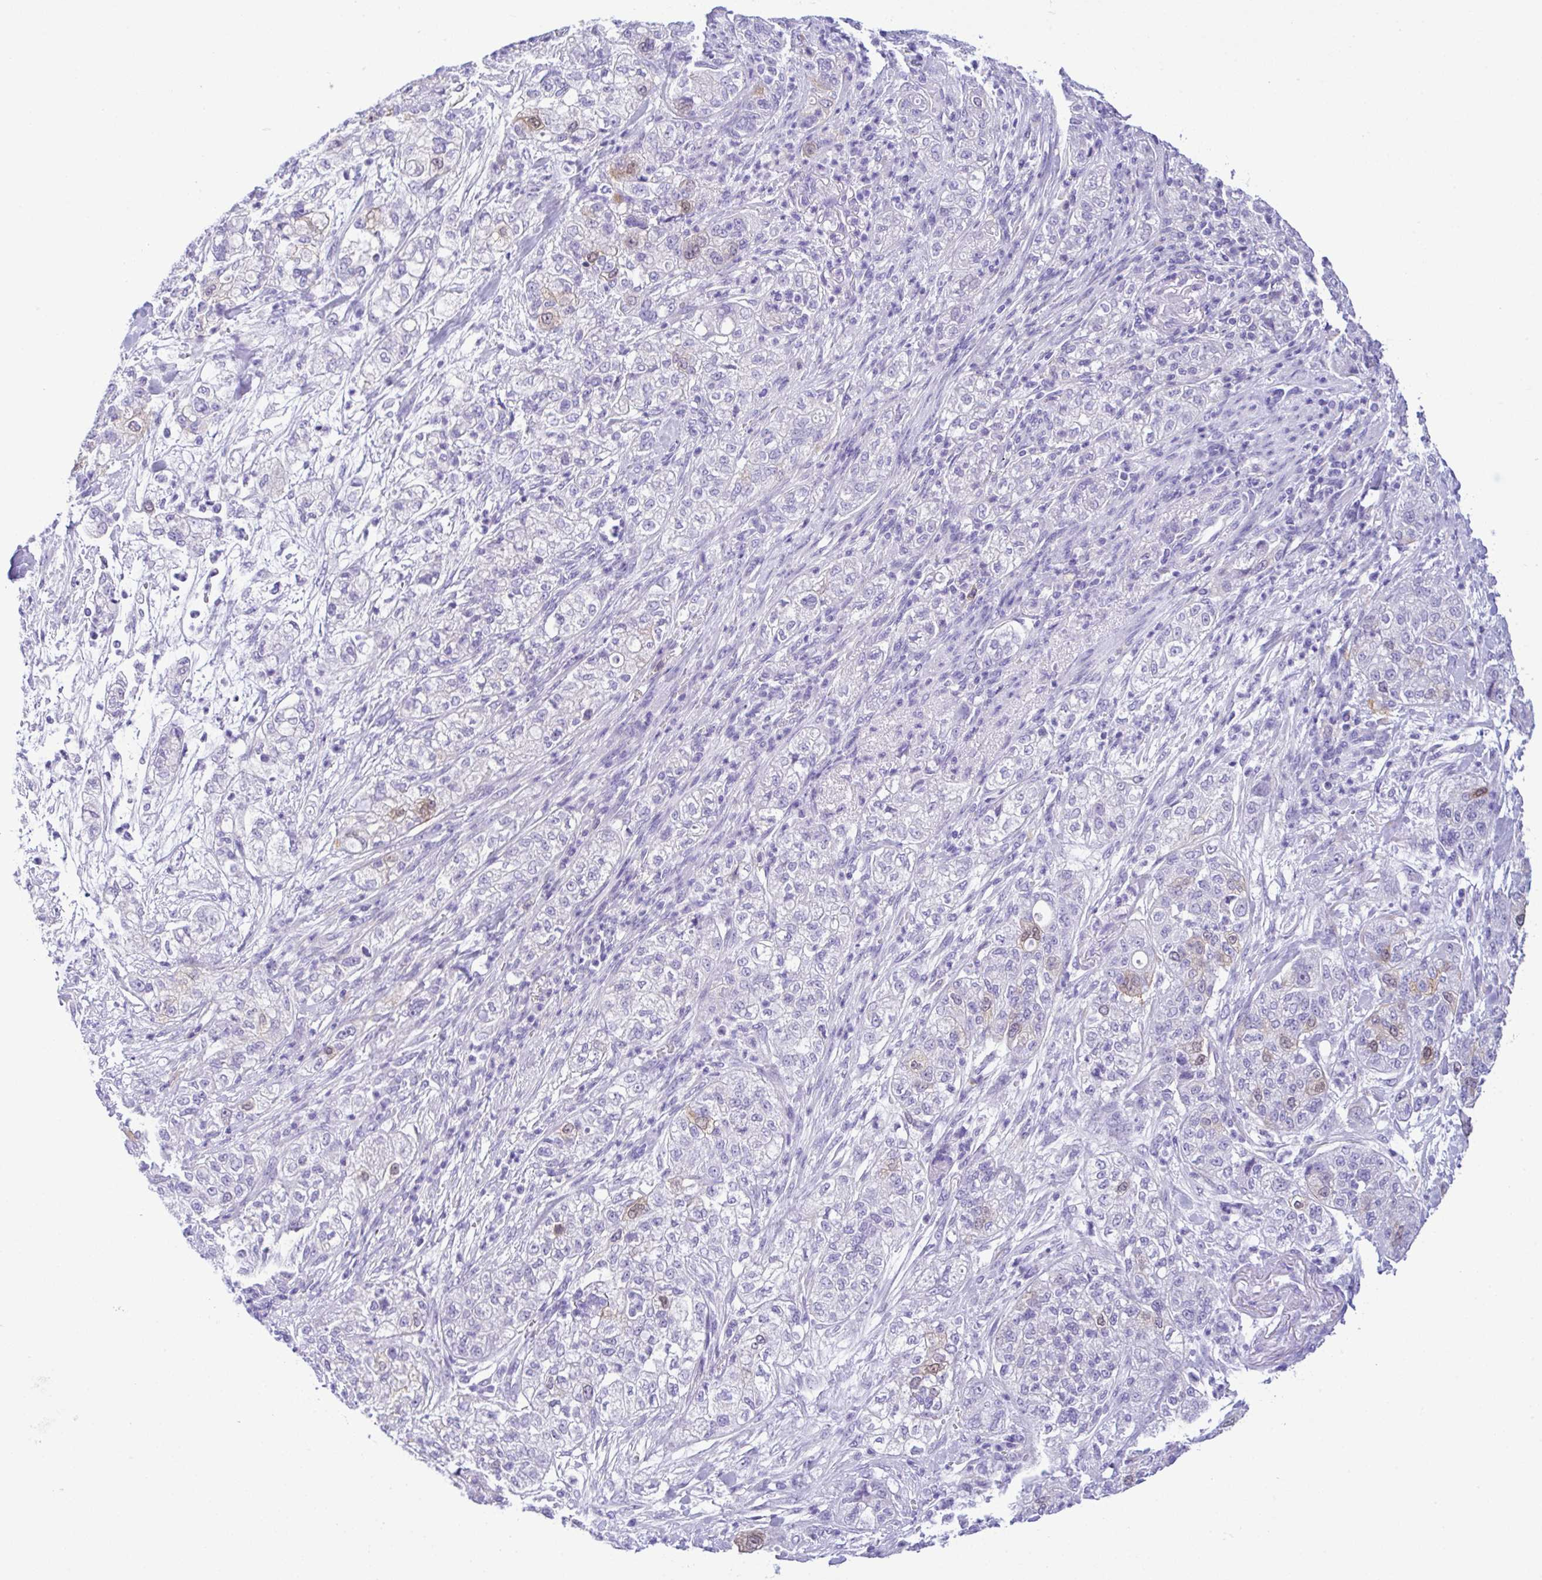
{"staining": {"intensity": "negative", "quantity": "none", "location": "none"}, "tissue": "pancreatic cancer", "cell_type": "Tumor cells", "image_type": "cancer", "snomed": [{"axis": "morphology", "description": "Adenocarcinoma, NOS"}, {"axis": "topography", "description": "Pancreas"}], "caption": "Immunohistochemical staining of pancreatic cancer displays no significant expression in tumor cells.", "gene": "RRM2", "patient": {"sex": "female", "age": 78}}